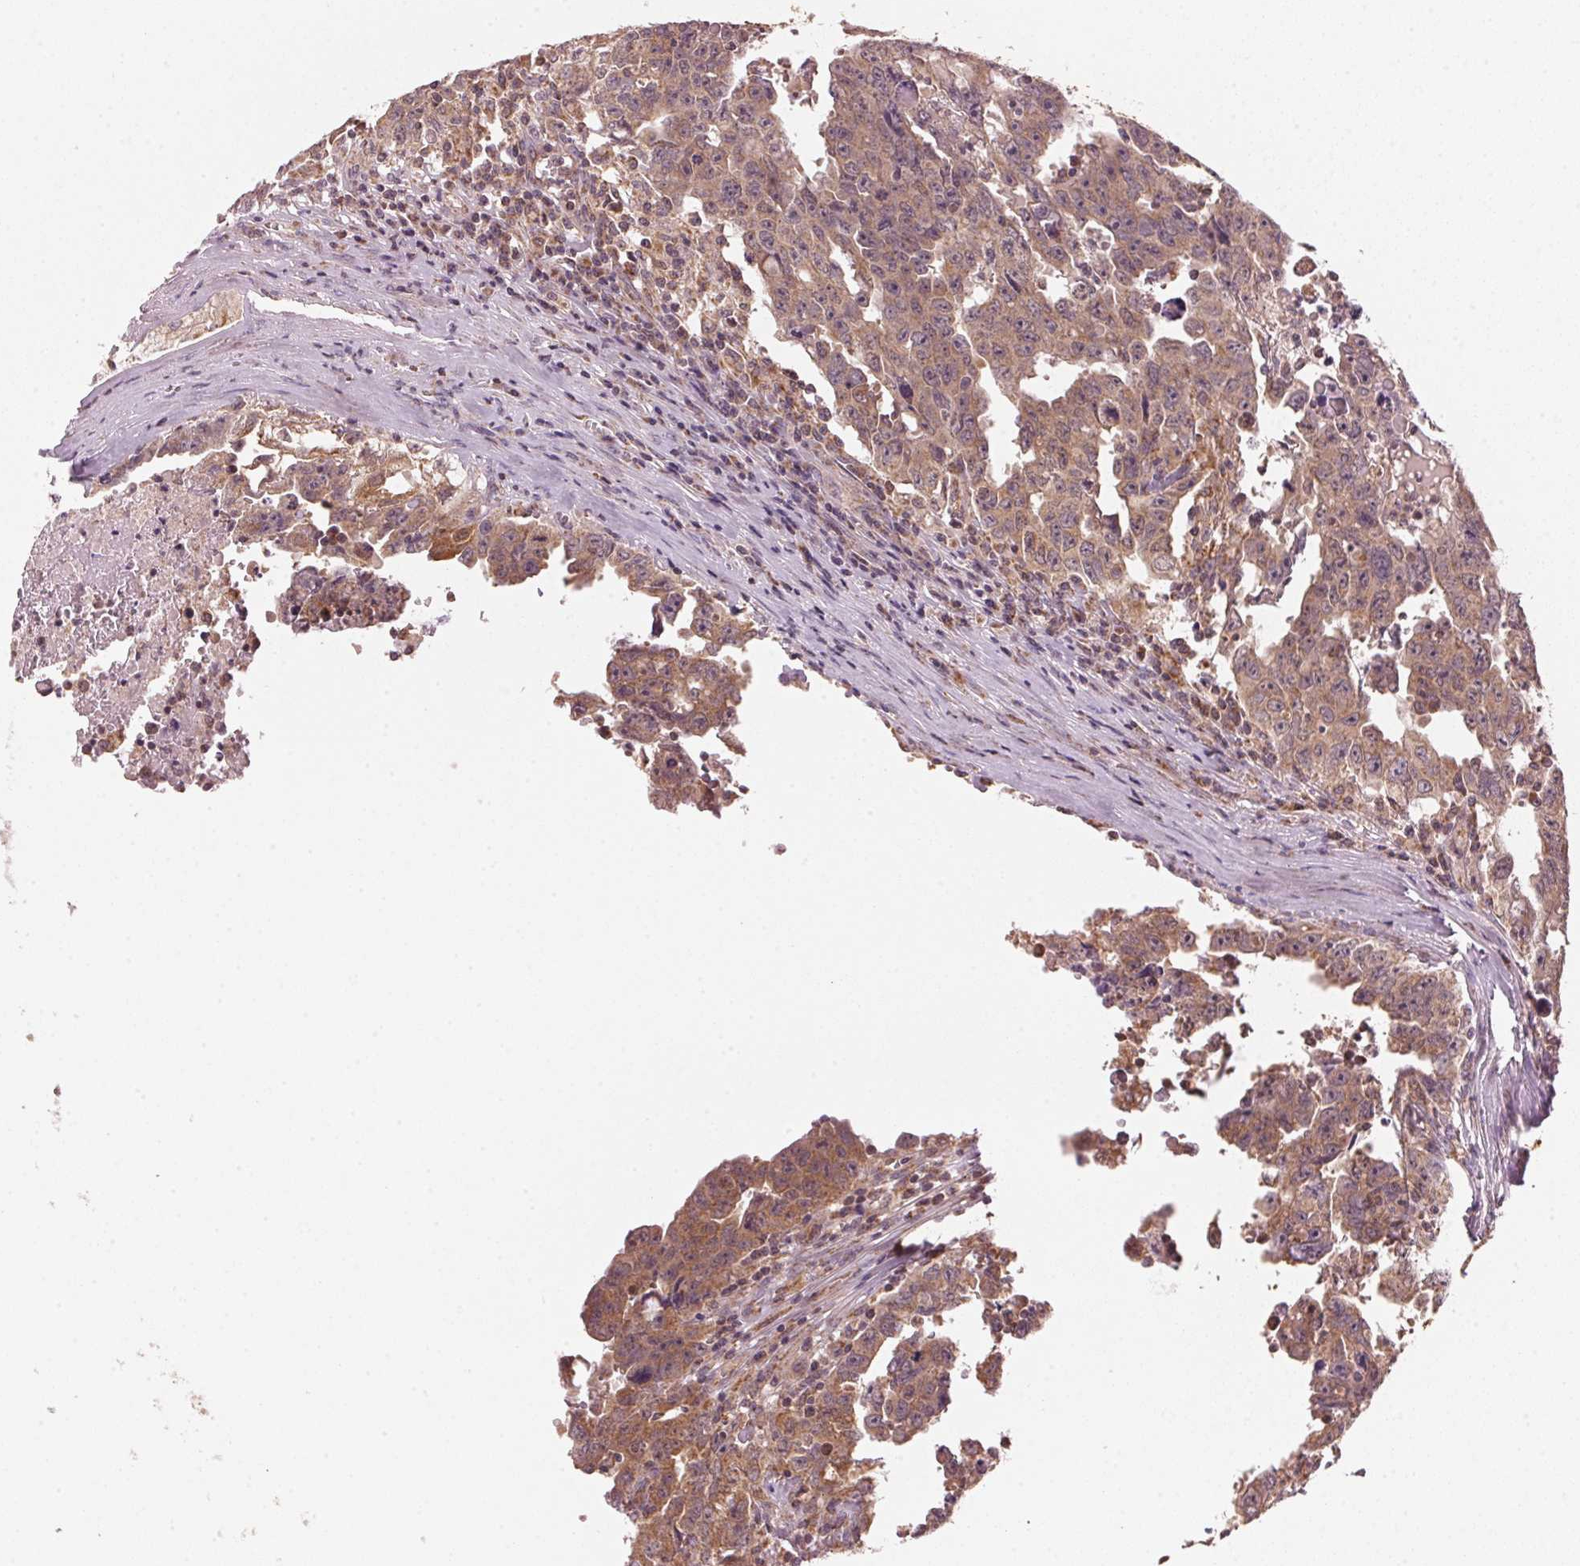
{"staining": {"intensity": "moderate", "quantity": ">75%", "location": "cytoplasmic/membranous"}, "tissue": "testis cancer", "cell_type": "Tumor cells", "image_type": "cancer", "snomed": [{"axis": "morphology", "description": "Carcinoma, Embryonal, NOS"}, {"axis": "topography", "description": "Testis"}], "caption": "Immunohistochemistry (IHC) image of human testis embryonal carcinoma stained for a protein (brown), which shows medium levels of moderate cytoplasmic/membranous expression in approximately >75% of tumor cells.", "gene": "ARHGAP6", "patient": {"sex": "male", "age": 22}}